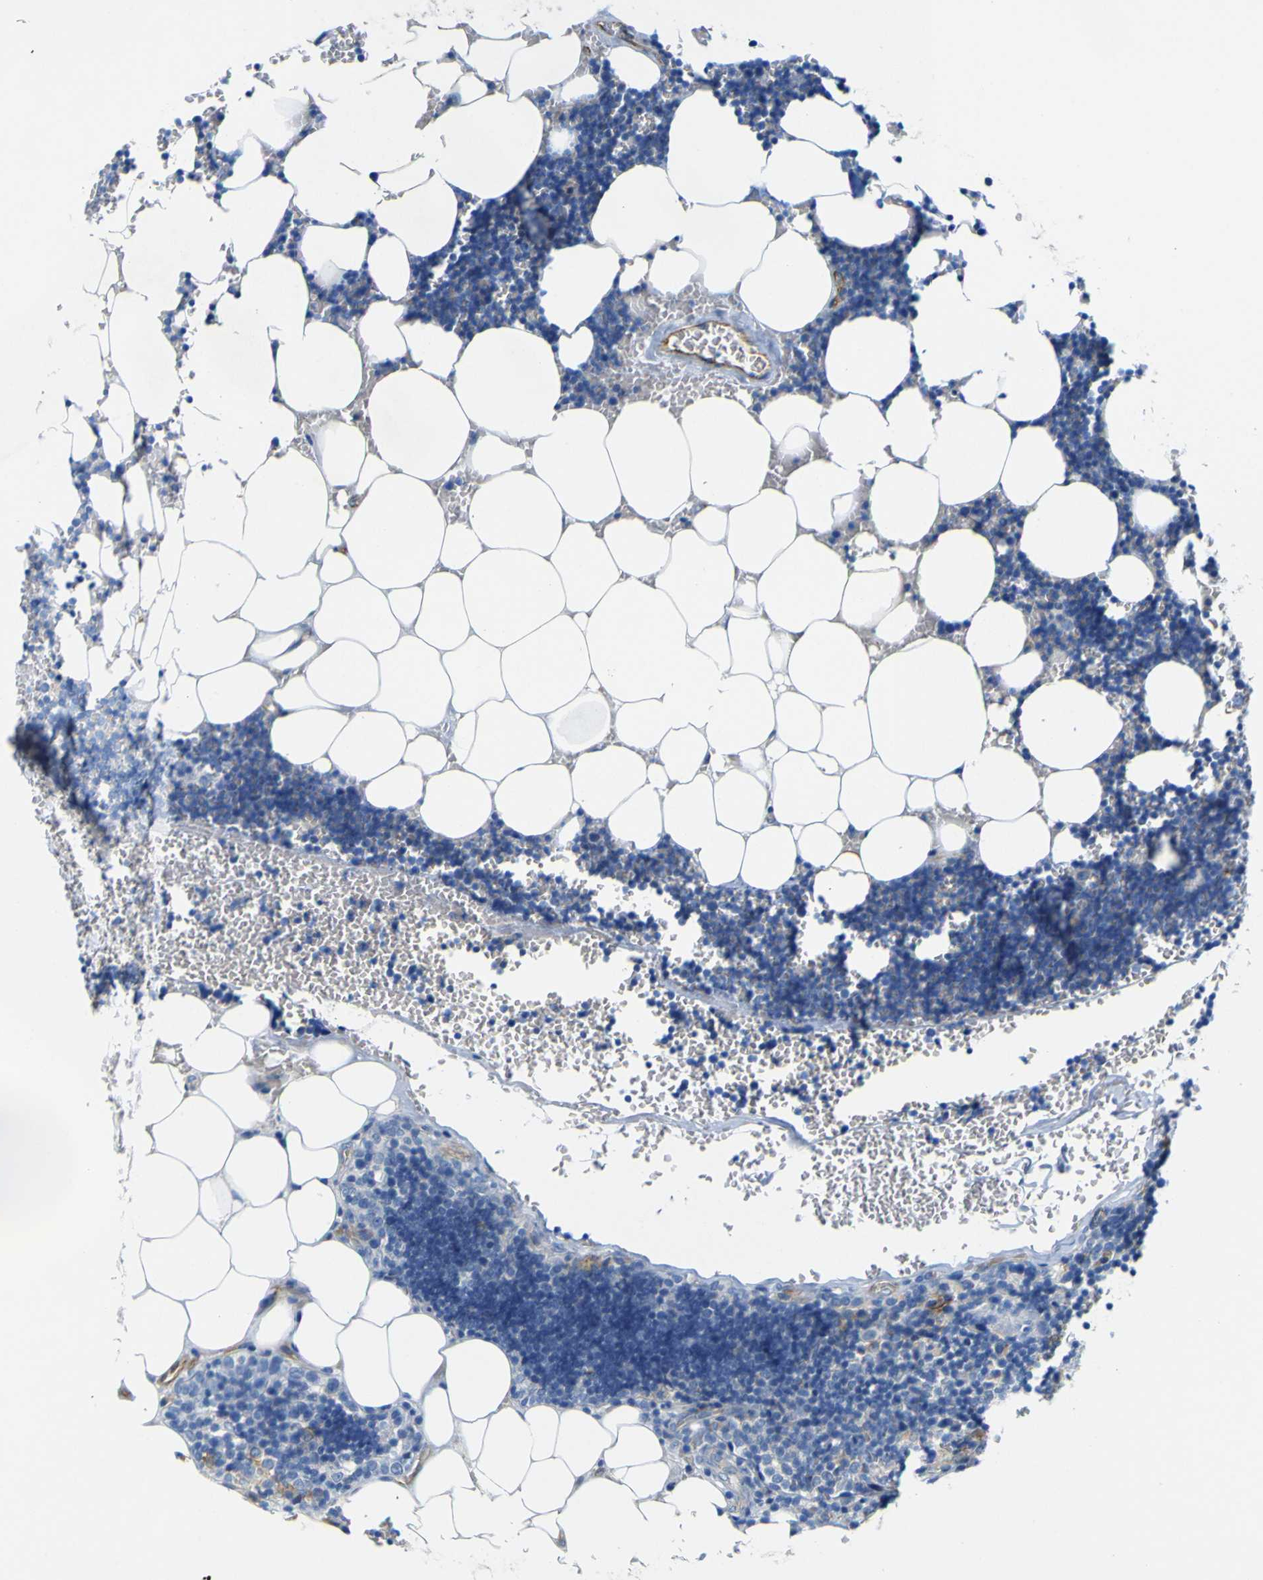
{"staining": {"intensity": "negative", "quantity": "none", "location": "none"}, "tissue": "lymph node", "cell_type": "Germinal center cells", "image_type": "normal", "snomed": [{"axis": "morphology", "description": "Normal tissue, NOS"}, {"axis": "topography", "description": "Lymph node"}], "caption": "High power microscopy histopathology image of an IHC image of benign lymph node, revealing no significant positivity in germinal center cells.", "gene": "CD93", "patient": {"sex": "male", "age": 33}}